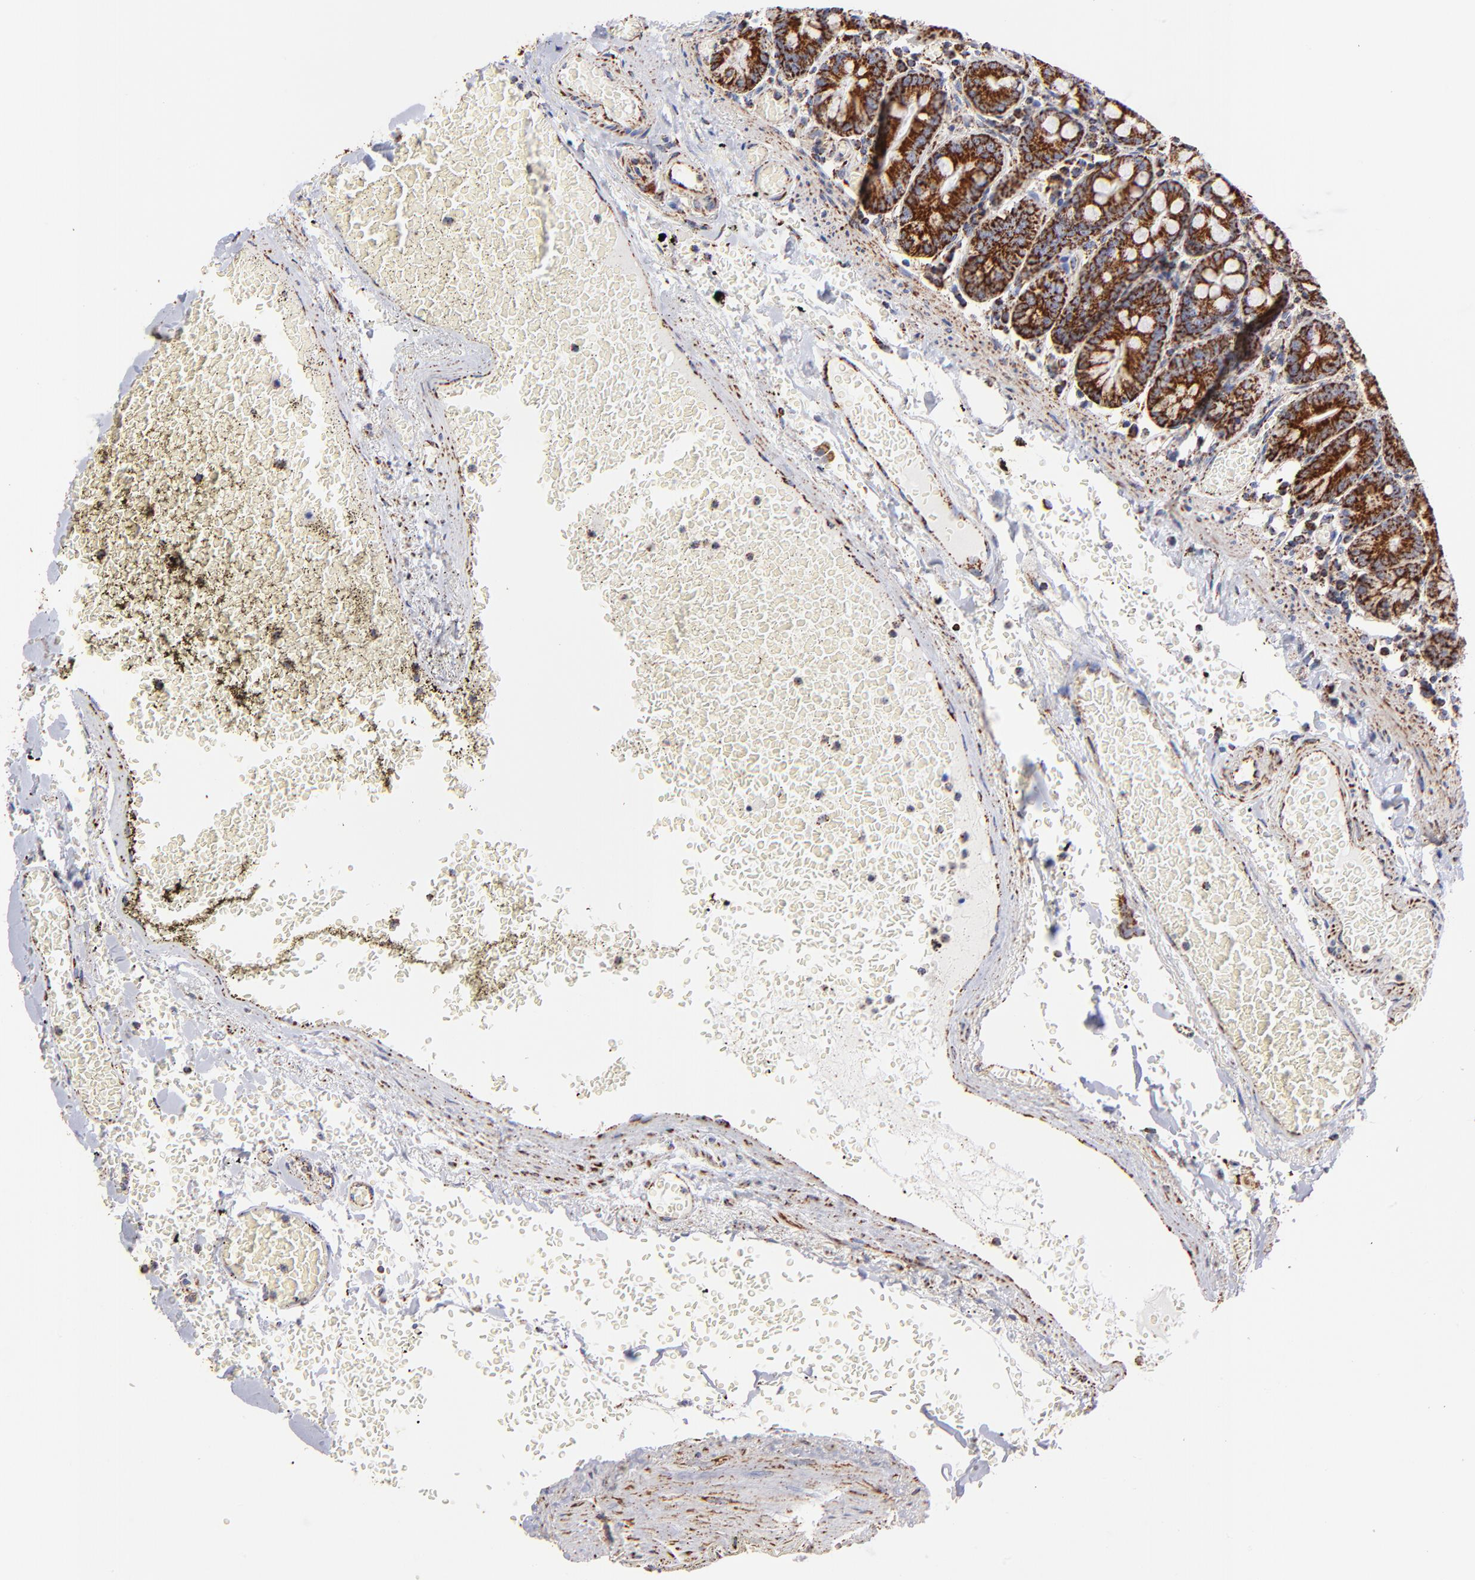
{"staining": {"intensity": "strong", "quantity": ">75%", "location": "cytoplasmic/membranous"}, "tissue": "small intestine", "cell_type": "Glandular cells", "image_type": "normal", "snomed": [{"axis": "morphology", "description": "Normal tissue, NOS"}, {"axis": "topography", "description": "Small intestine"}], "caption": "Protein staining of normal small intestine demonstrates strong cytoplasmic/membranous staining in approximately >75% of glandular cells. (DAB (3,3'-diaminobenzidine) IHC with brightfield microscopy, high magnification).", "gene": "PHB1", "patient": {"sex": "male", "age": 71}}